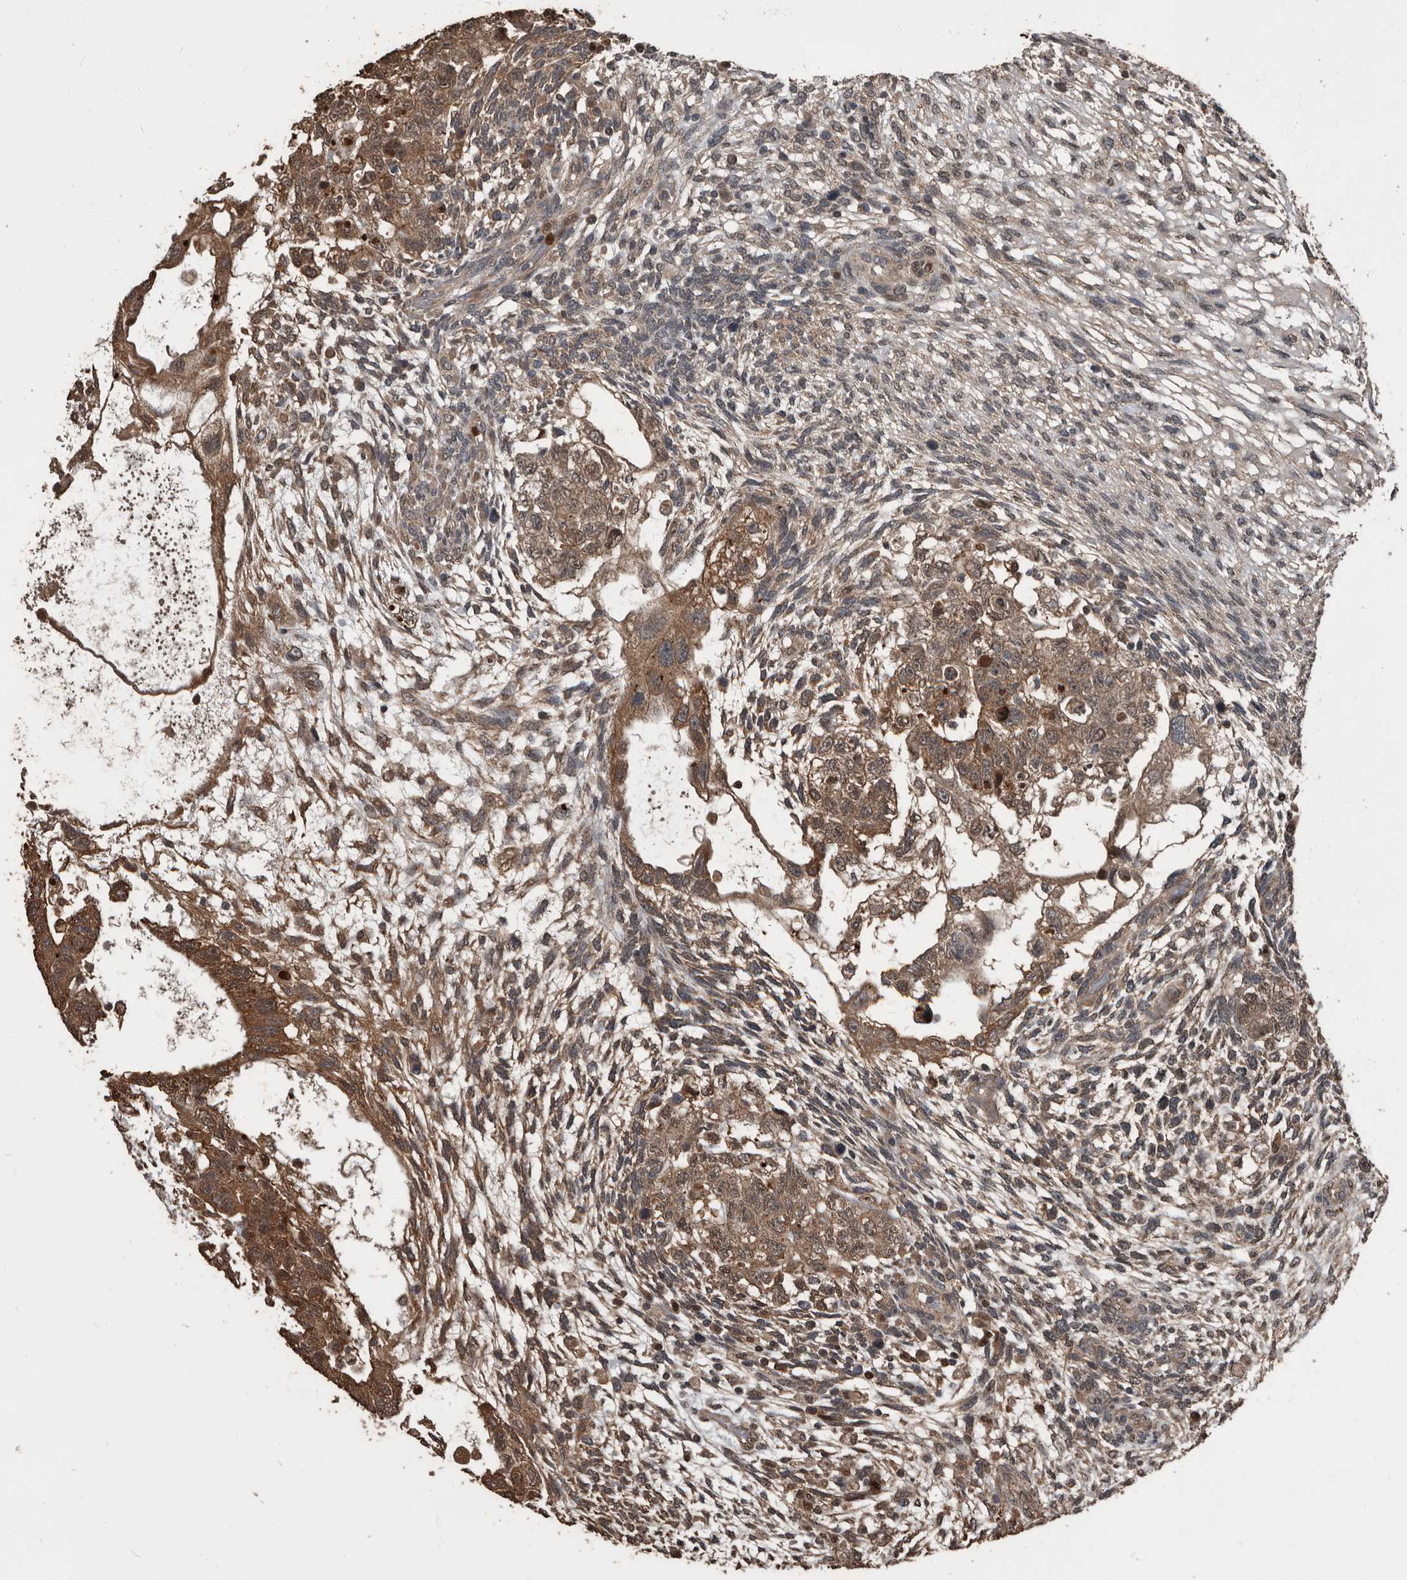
{"staining": {"intensity": "moderate", "quantity": ">75%", "location": "cytoplasmic/membranous"}, "tissue": "testis cancer", "cell_type": "Tumor cells", "image_type": "cancer", "snomed": [{"axis": "morphology", "description": "Normal tissue, NOS"}, {"axis": "morphology", "description": "Carcinoma, Embryonal, NOS"}, {"axis": "topography", "description": "Testis"}], "caption": "Moderate cytoplasmic/membranous protein positivity is seen in approximately >75% of tumor cells in testis cancer (embryonal carcinoma).", "gene": "FSBP", "patient": {"sex": "male", "age": 36}}